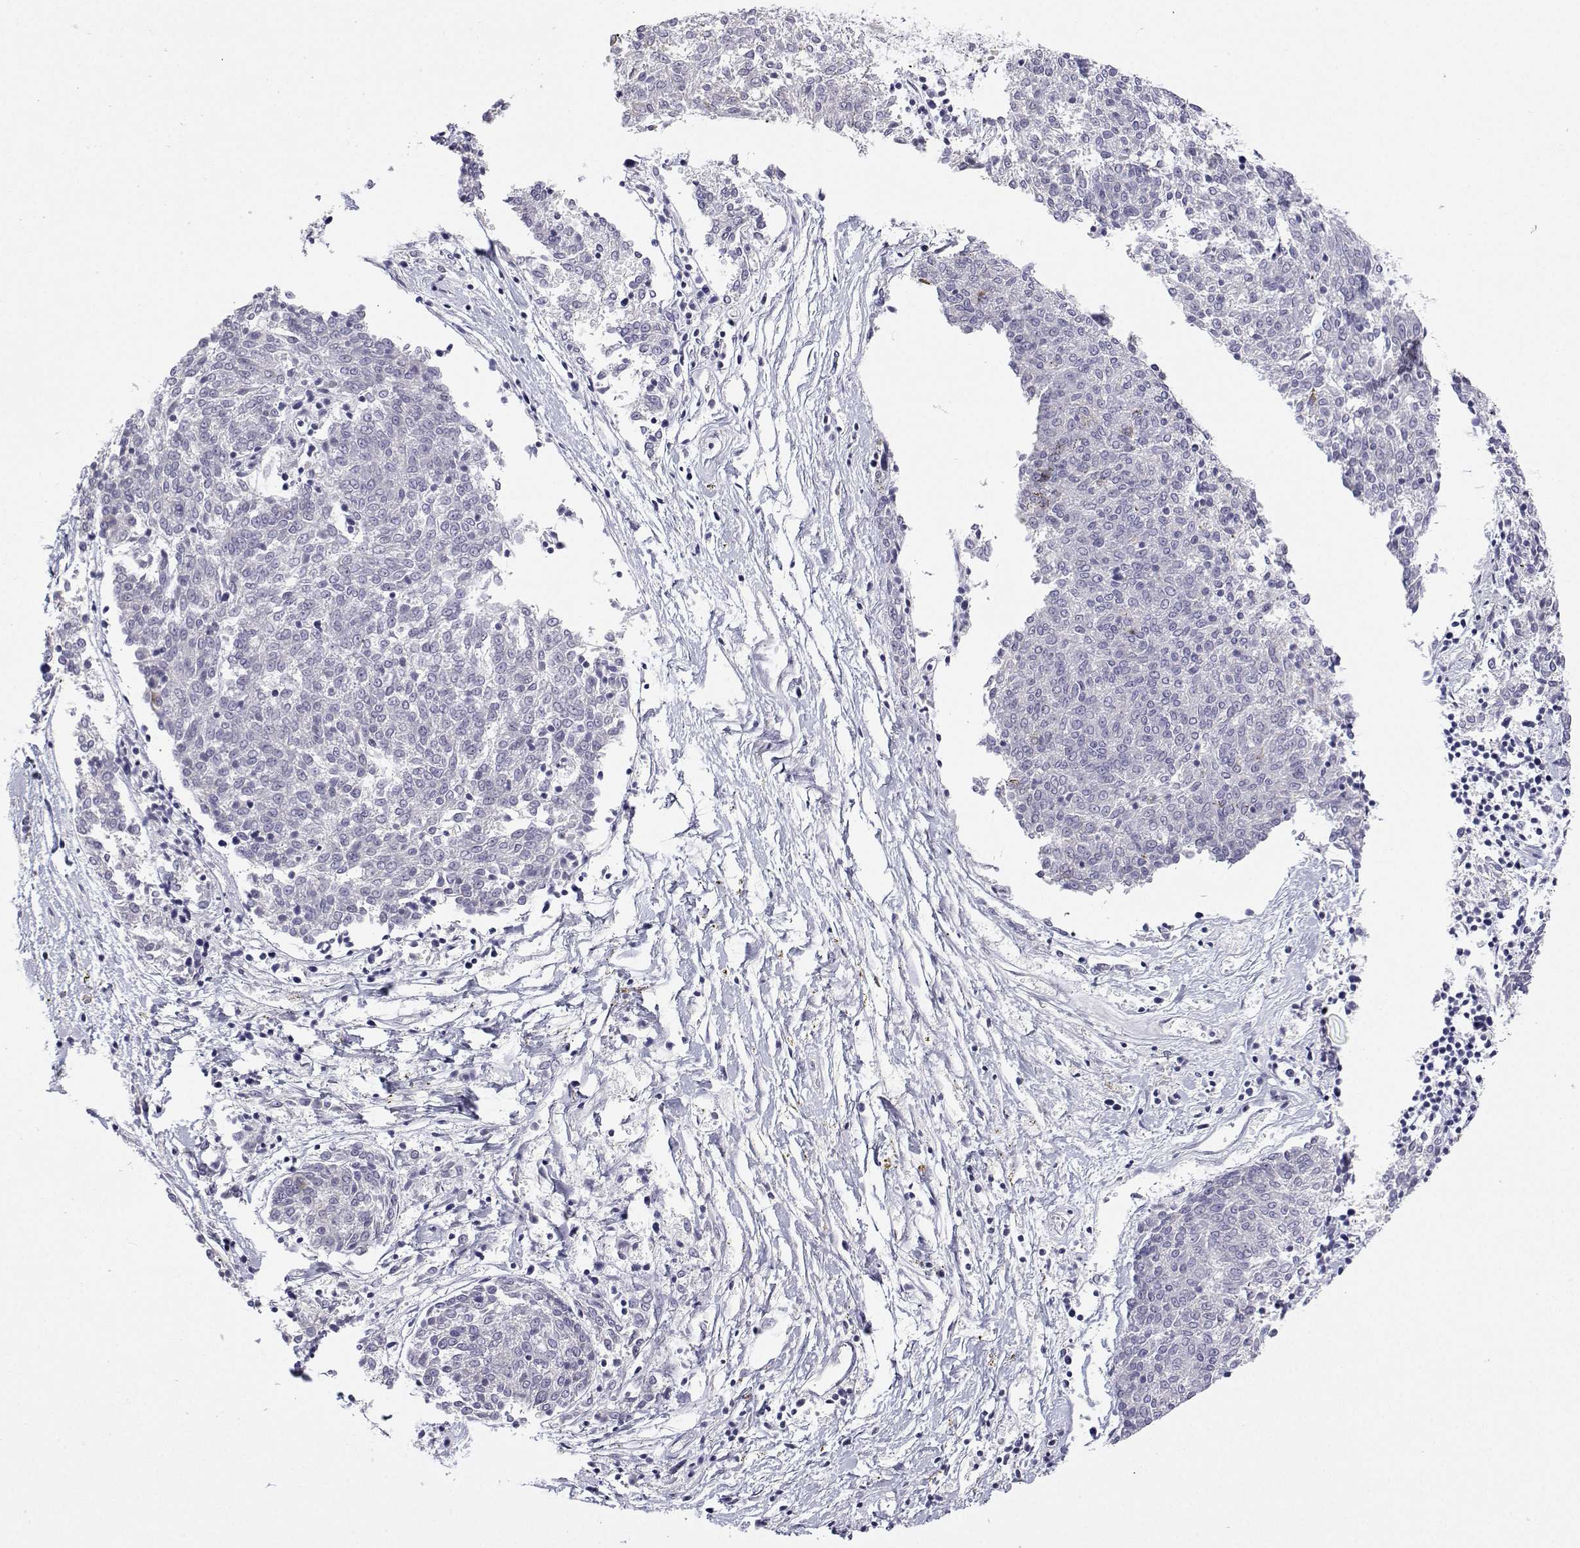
{"staining": {"intensity": "negative", "quantity": "none", "location": "none"}, "tissue": "melanoma", "cell_type": "Tumor cells", "image_type": "cancer", "snomed": [{"axis": "morphology", "description": "Malignant melanoma, NOS"}, {"axis": "topography", "description": "Skin"}], "caption": "A micrograph of melanoma stained for a protein demonstrates no brown staining in tumor cells.", "gene": "ANKRD65", "patient": {"sex": "female", "age": 72}}